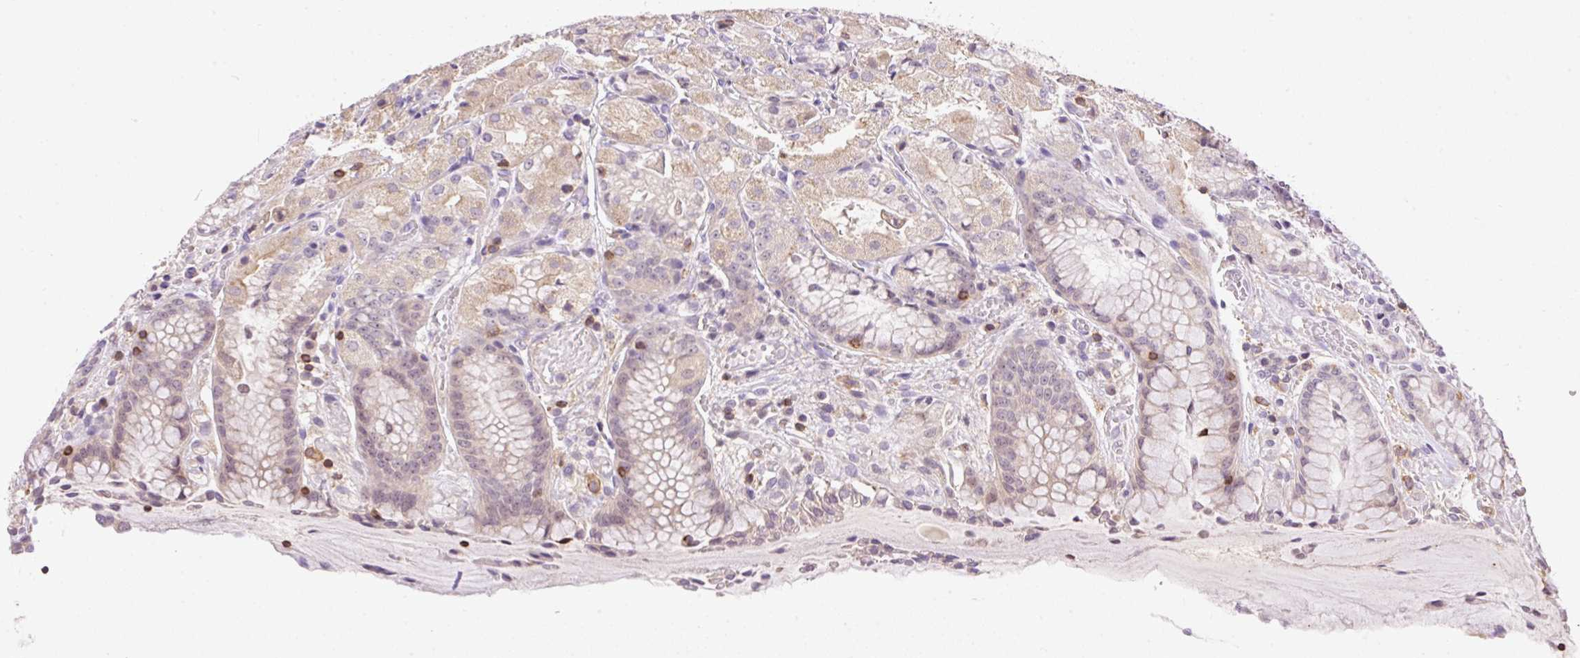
{"staining": {"intensity": "weak", "quantity": "25%-75%", "location": "cytoplasmic/membranous,nuclear"}, "tissue": "stomach", "cell_type": "Glandular cells", "image_type": "normal", "snomed": [{"axis": "morphology", "description": "Normal tissue, NOS"}, {"axis": "topography", "description": "Stomach, upper"}], "caption": "Stomach stained with immunohistochemistry (IHC) shows weak cytoplasmic/membranous,nuclear positivity in approximately 25%-75% of glandular cells.", "gene": "CARD11", "patient": {"sex": "male", "age": 72}}